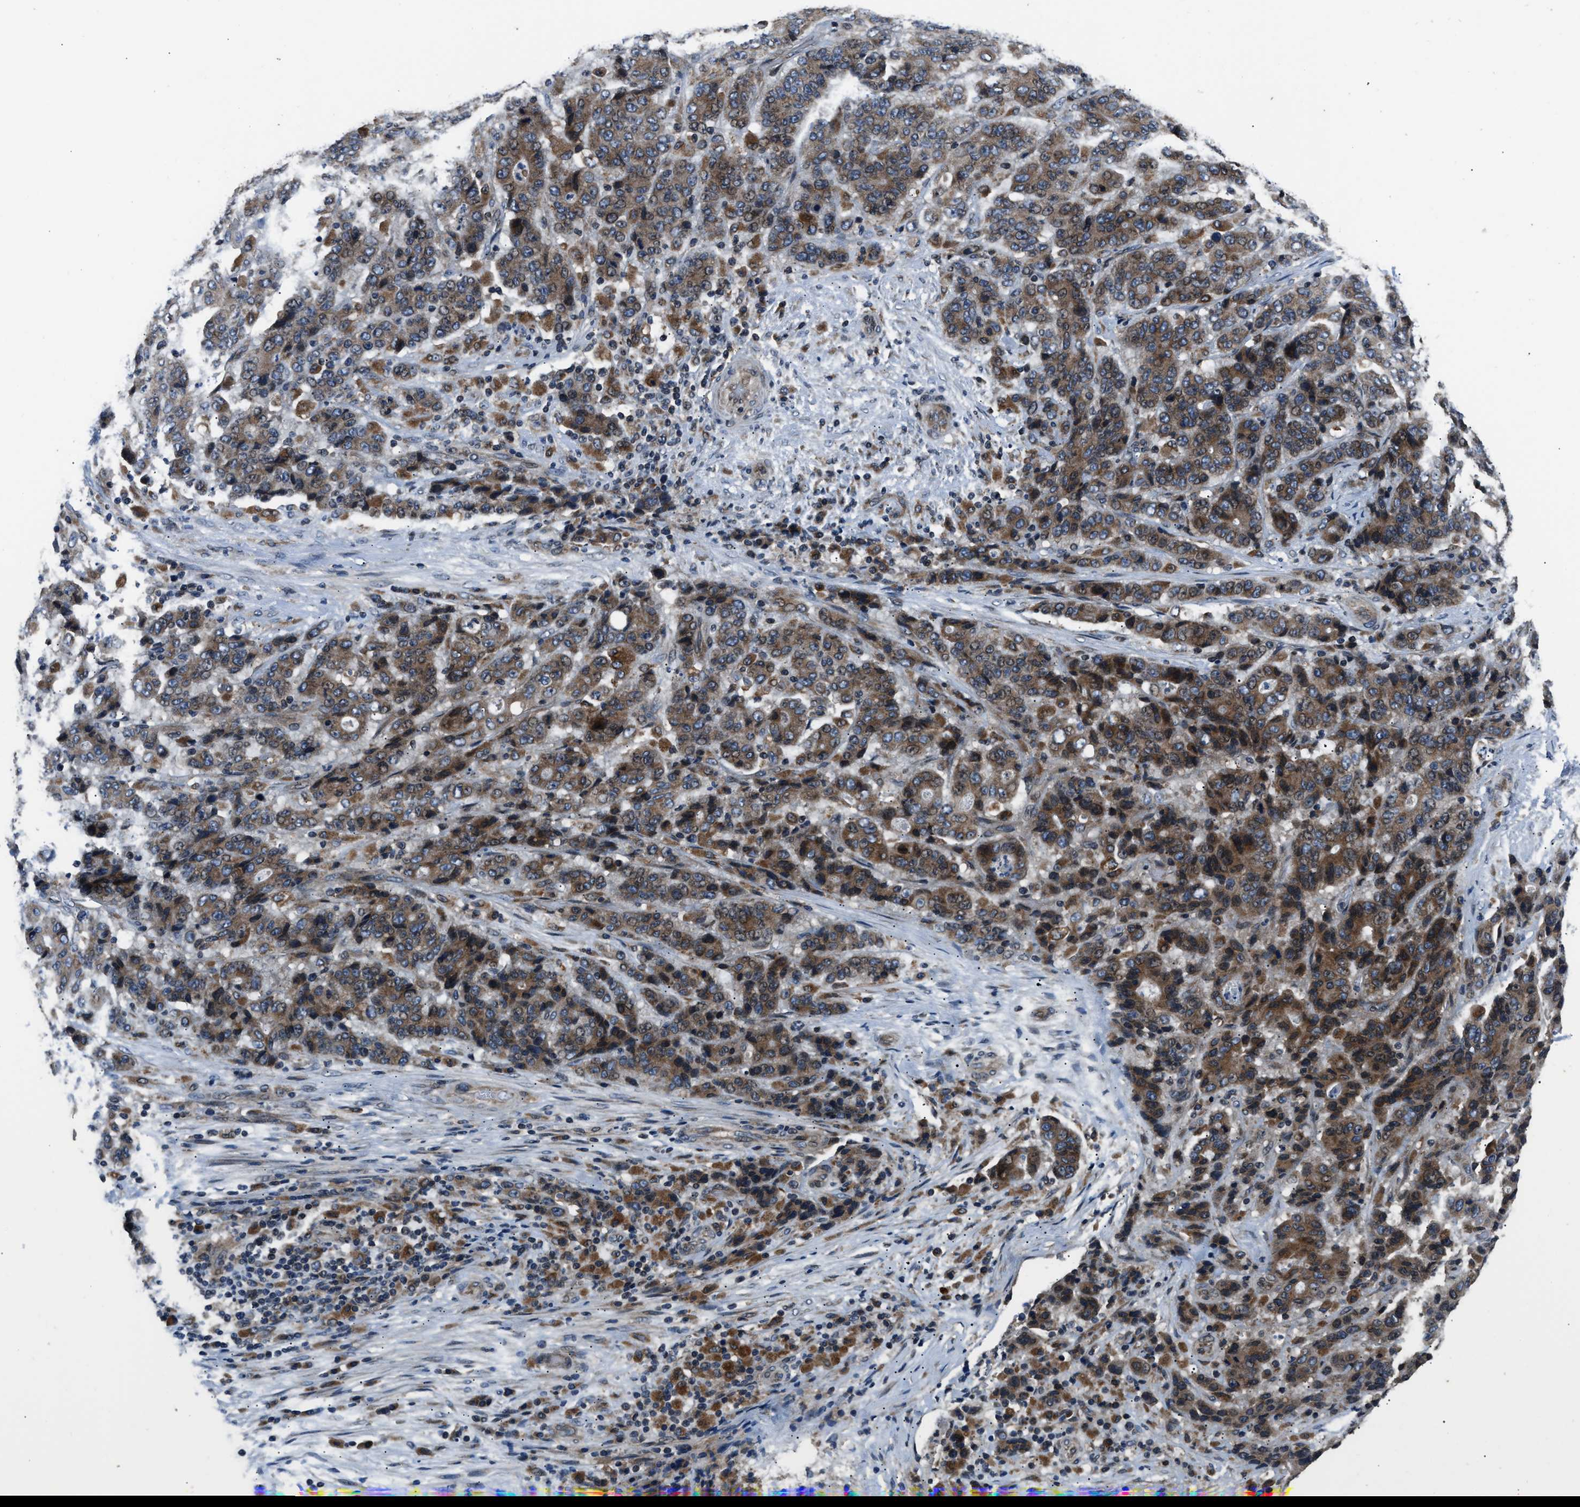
{"staining": {"intensity": "moderate", "quantity": ">75%", "location": "cytoplasmic/membranous"}, "tissue": "stomach cancer", "cell_type": "Tumor cells", "image_type": "cancer", "snomed": [{"axis": "morphology", "description": "Adenocarcinoma, NOS"}, {"axis": "topography", "description": "Stomach"}], "caption": "Human stomach adenocarcinoma stained with a brown dye displays moderate cytoplasmic/membranous positive staining in approximately >75% of tumor cells.", "gene": "TNRC18", "patient": {"sex": "female", "age": 73}}